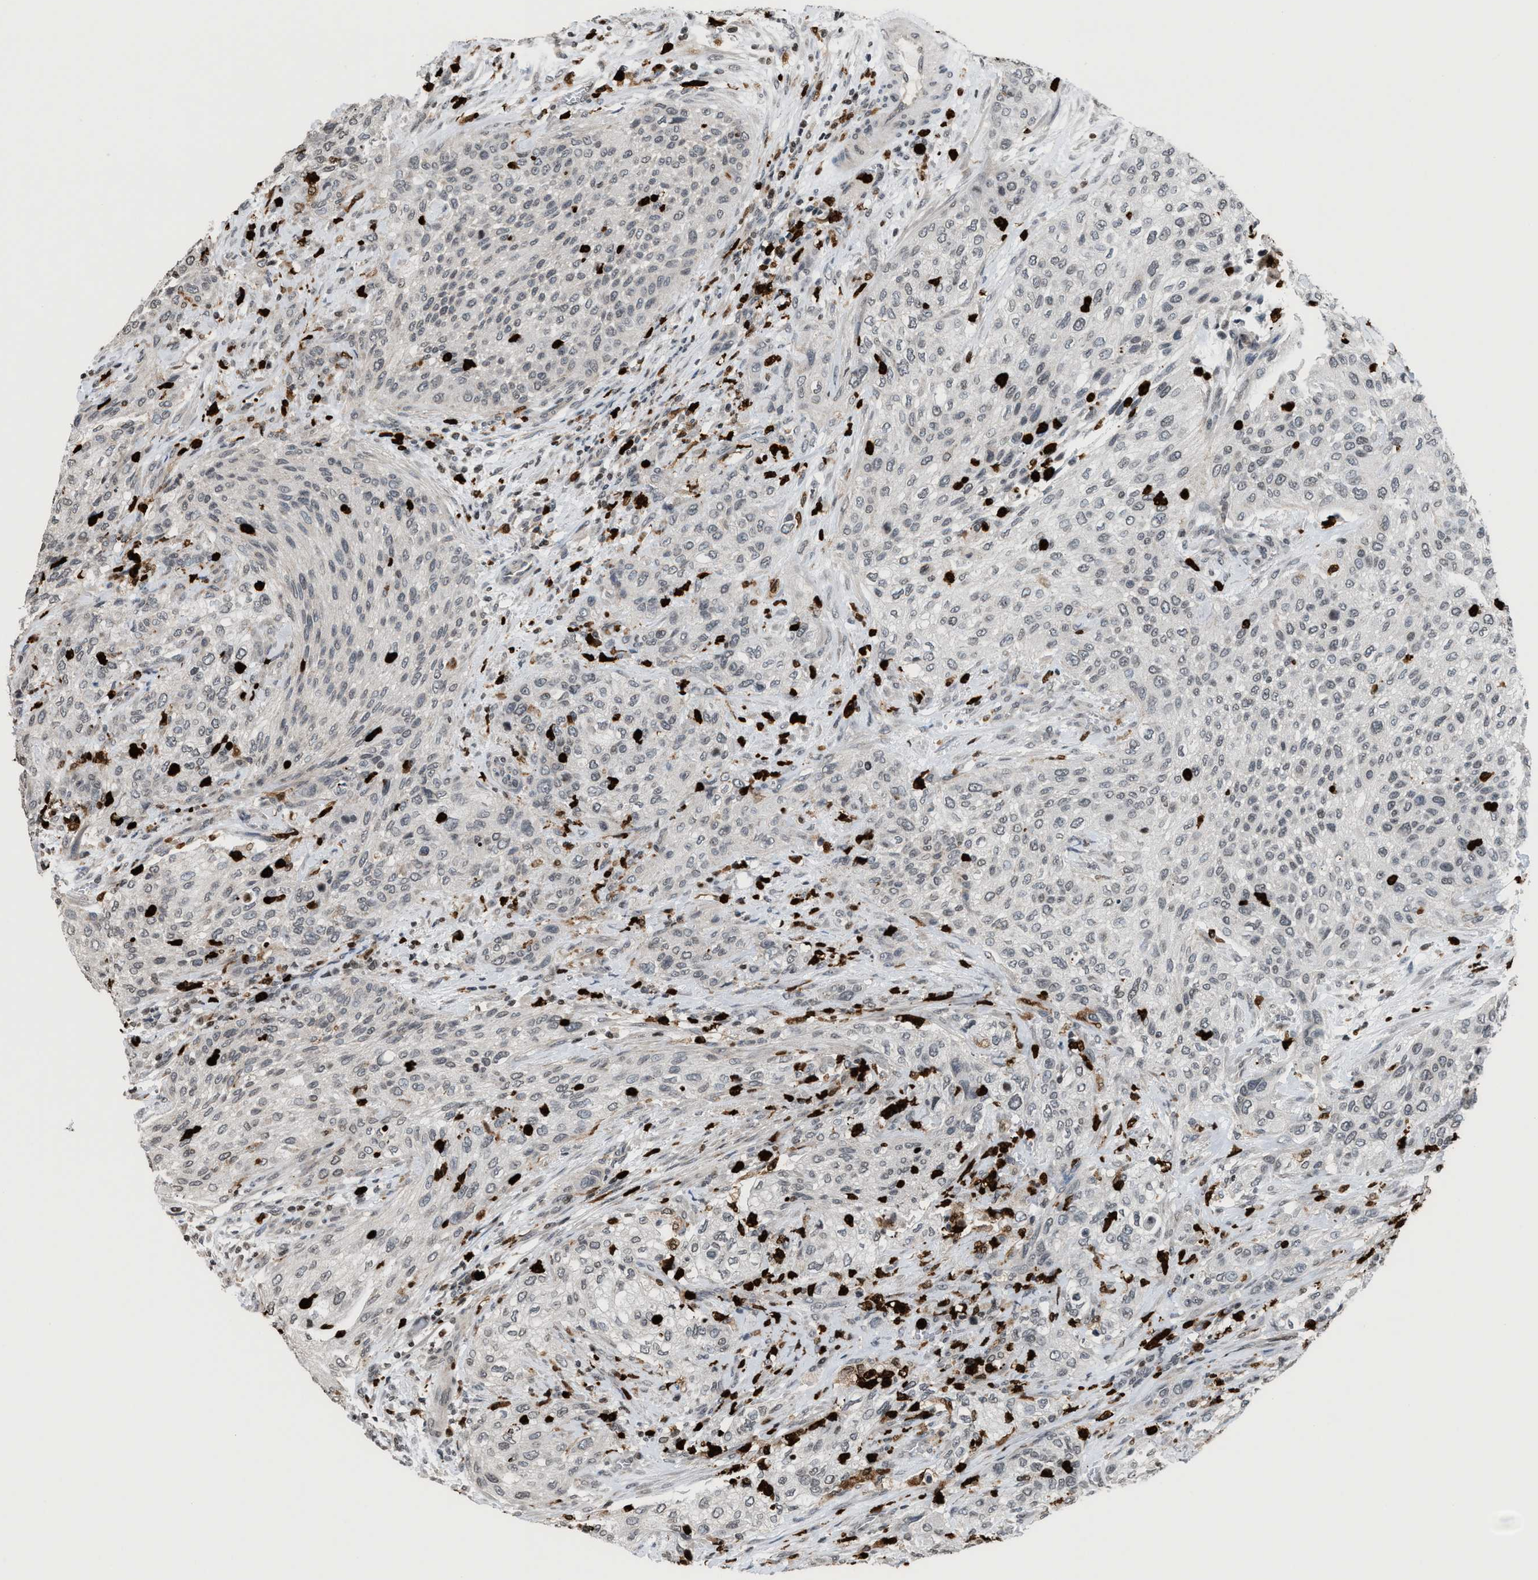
{"staining": {"intensity": "weak", "quantity": "<25%", "location": "cytoplasmic/membranous,nuclear"}, "tissue": "urothelial cancer", "cell_type": "Tumor cells", "image_type": "cancer", "snomed": [{"axis": "morphology", "description": "Urothelial carcinoma, Low grade"}, {"axis": "morphology", "description": "Urothelial carcinoma, High grade"}, {"axis": "topography", "description": "Urinary bladder"}], "caption": "Tumor cells show no significant protein staining in urothelial carcinoma (high-grade).", "gene": "PRUNE2", "patient": {"sex": "male", "age": 35}}